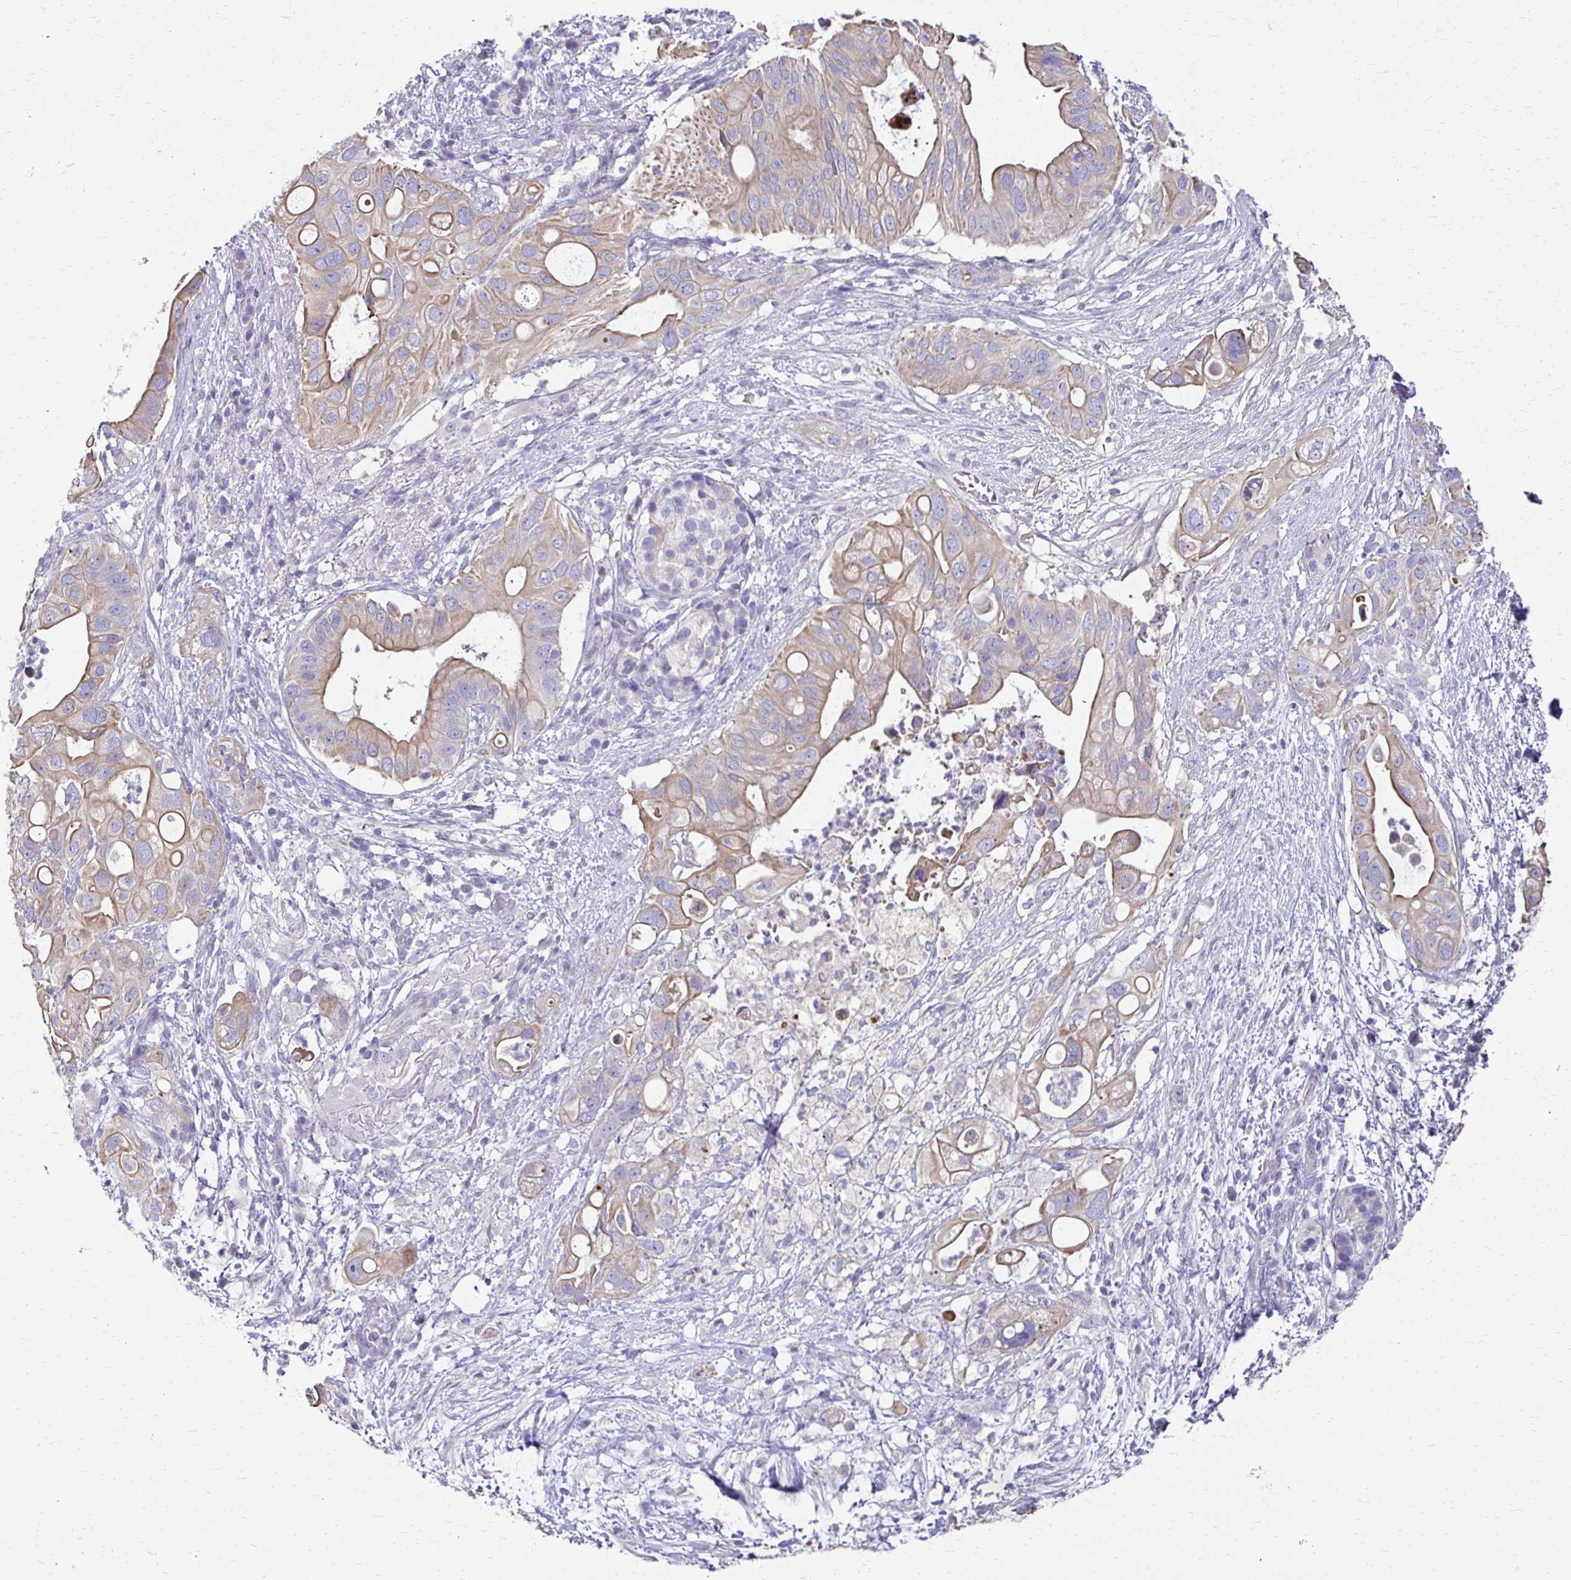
{"staining": {"intensity": "weak", "quantity": "25%-75%", "location": "cytoplasmic/membranous"}, "tissue": "pancreatic cancer", "cell_type": "Tumor cells", "image_type": "cancer", "snomed": [{"axis": "morphology", "description": "Adenocarcinoma, NOS"}, {"axis": "topography", "description": "Pancreas"}], "caption": "Protein staining shows weak cytoplasmic/membranous positivity in approximately 25%-75% of tumor cells in adenocarcinoma (pancreatic).", "gene": "AKAP6", "patient": {"sex": "female", "age": 72}}